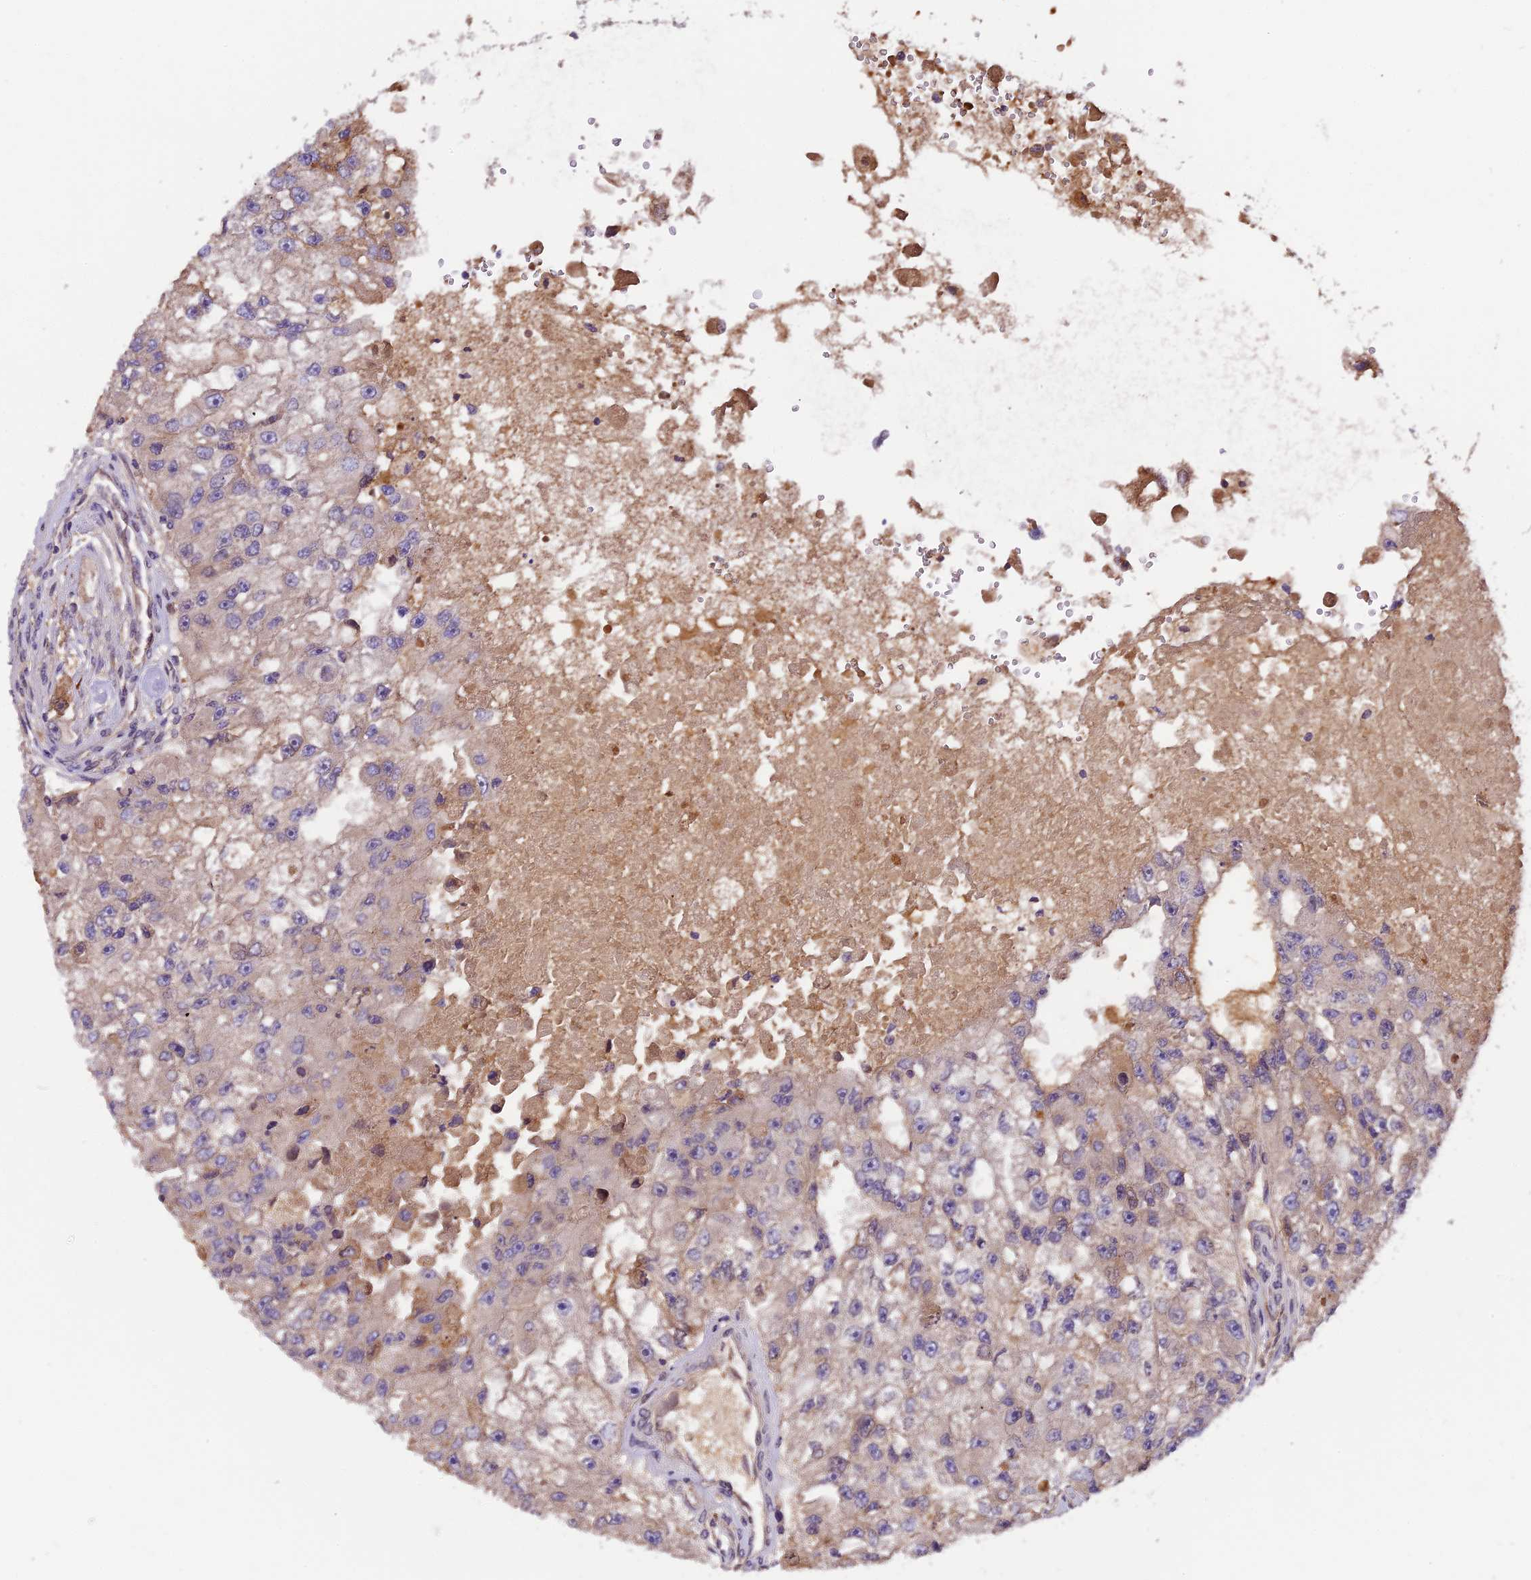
{"staining": {"intensity": "weak", "quantity": "<25%", "location": "cytoplasmic/membranous"}, "tissue": "renal cancer", "cell_type": "Tumor cells", "image_type": "cancer", "snomed": [{"axis": "morphology", "description": "Adenocarcinoma, NOS"}, {"axis": "topography", "description": "Kidney"}], "caption": "Renal cancer (adenocarcinoma) stained for a protein using immunohistochemistry shows no expression tumor cells.", "gene": "SETD6", "patient": {"sex": "male", "age": 63}}